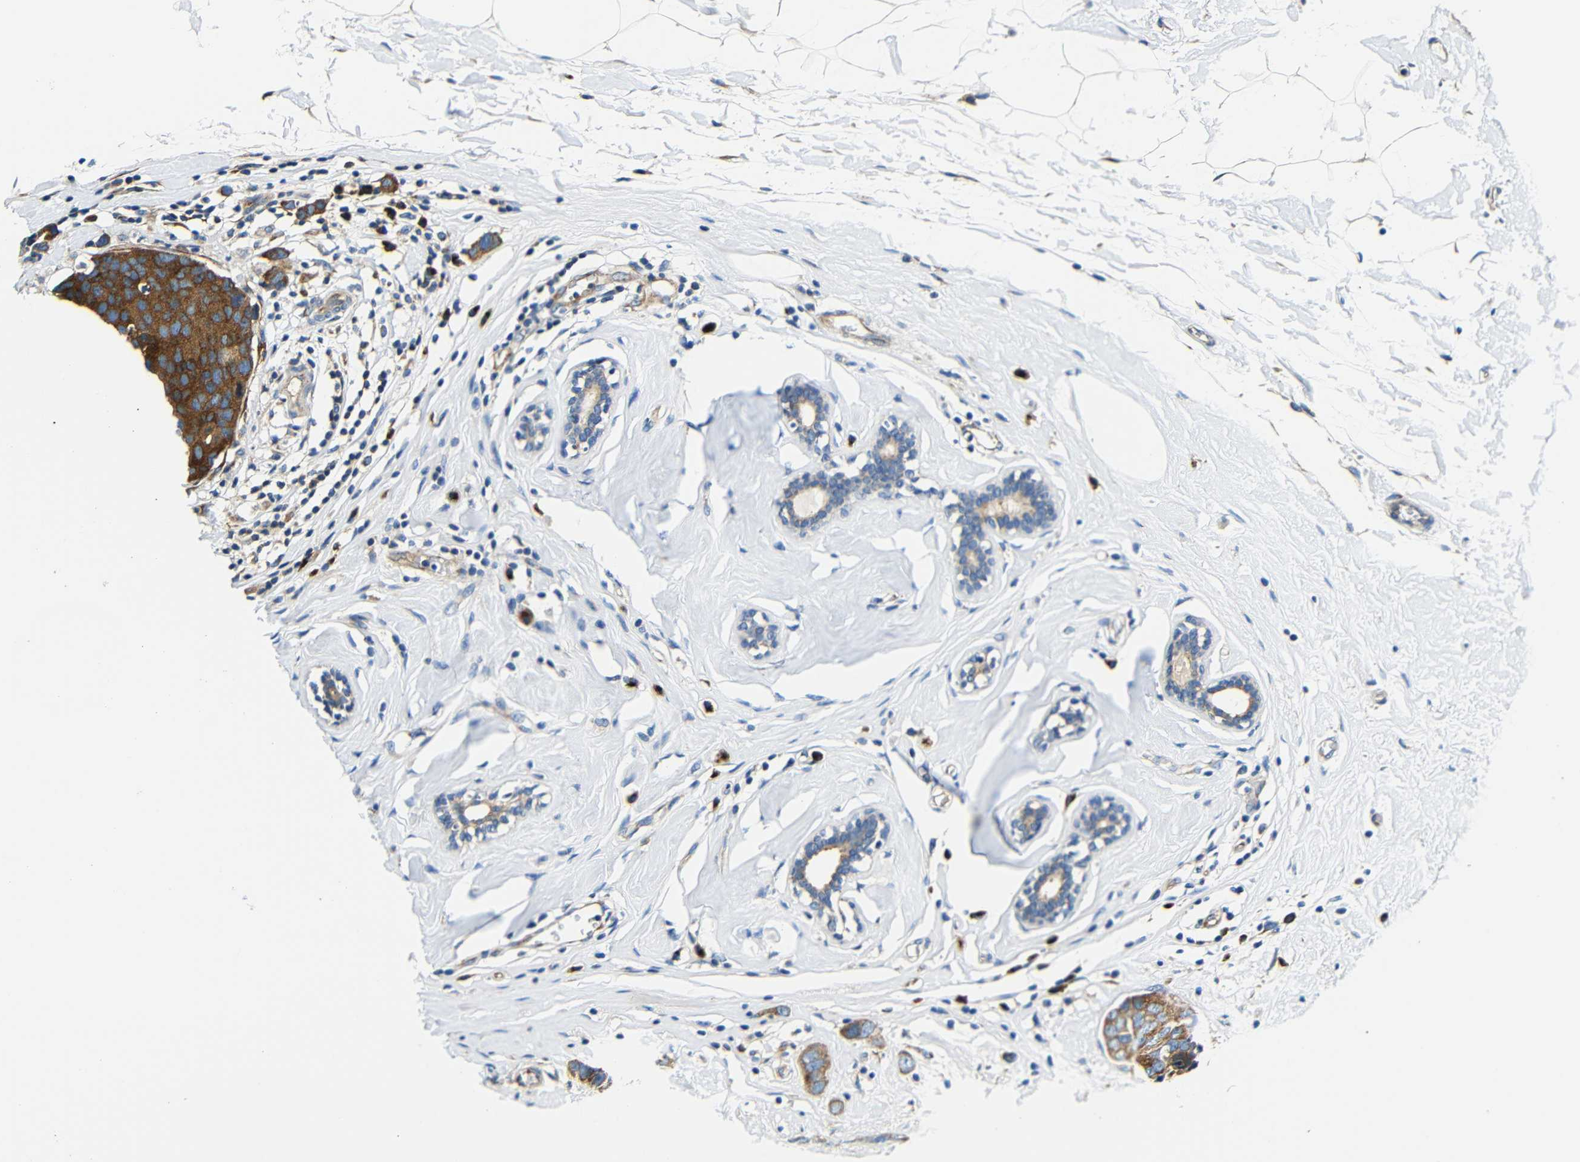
{"staining": {"intensity": "moderate", "quantity": ">75%", "location": "cytoplasmic/membranous"}, "tissue": "breast cancer", "cell_type": "Tumor cells", "image_type": "cancer", "snomed": [{"axis": "morphology", "description": "Normal tissue, NOS"}, {"axis": "morphology", "description": "Duct carcinoma"}, {"axis": "topography", "description": "Breast"}], "caption": "Immunohistochemistry (IHC) (DAB) staining of human invasive ductal carcinoma (breast) demonstrates moderate cytoplasmic/membranous protein expression in approximately >75% of tumor cells.", "gene": "USO1", "patient": {"sex": "female", "age": 50}}